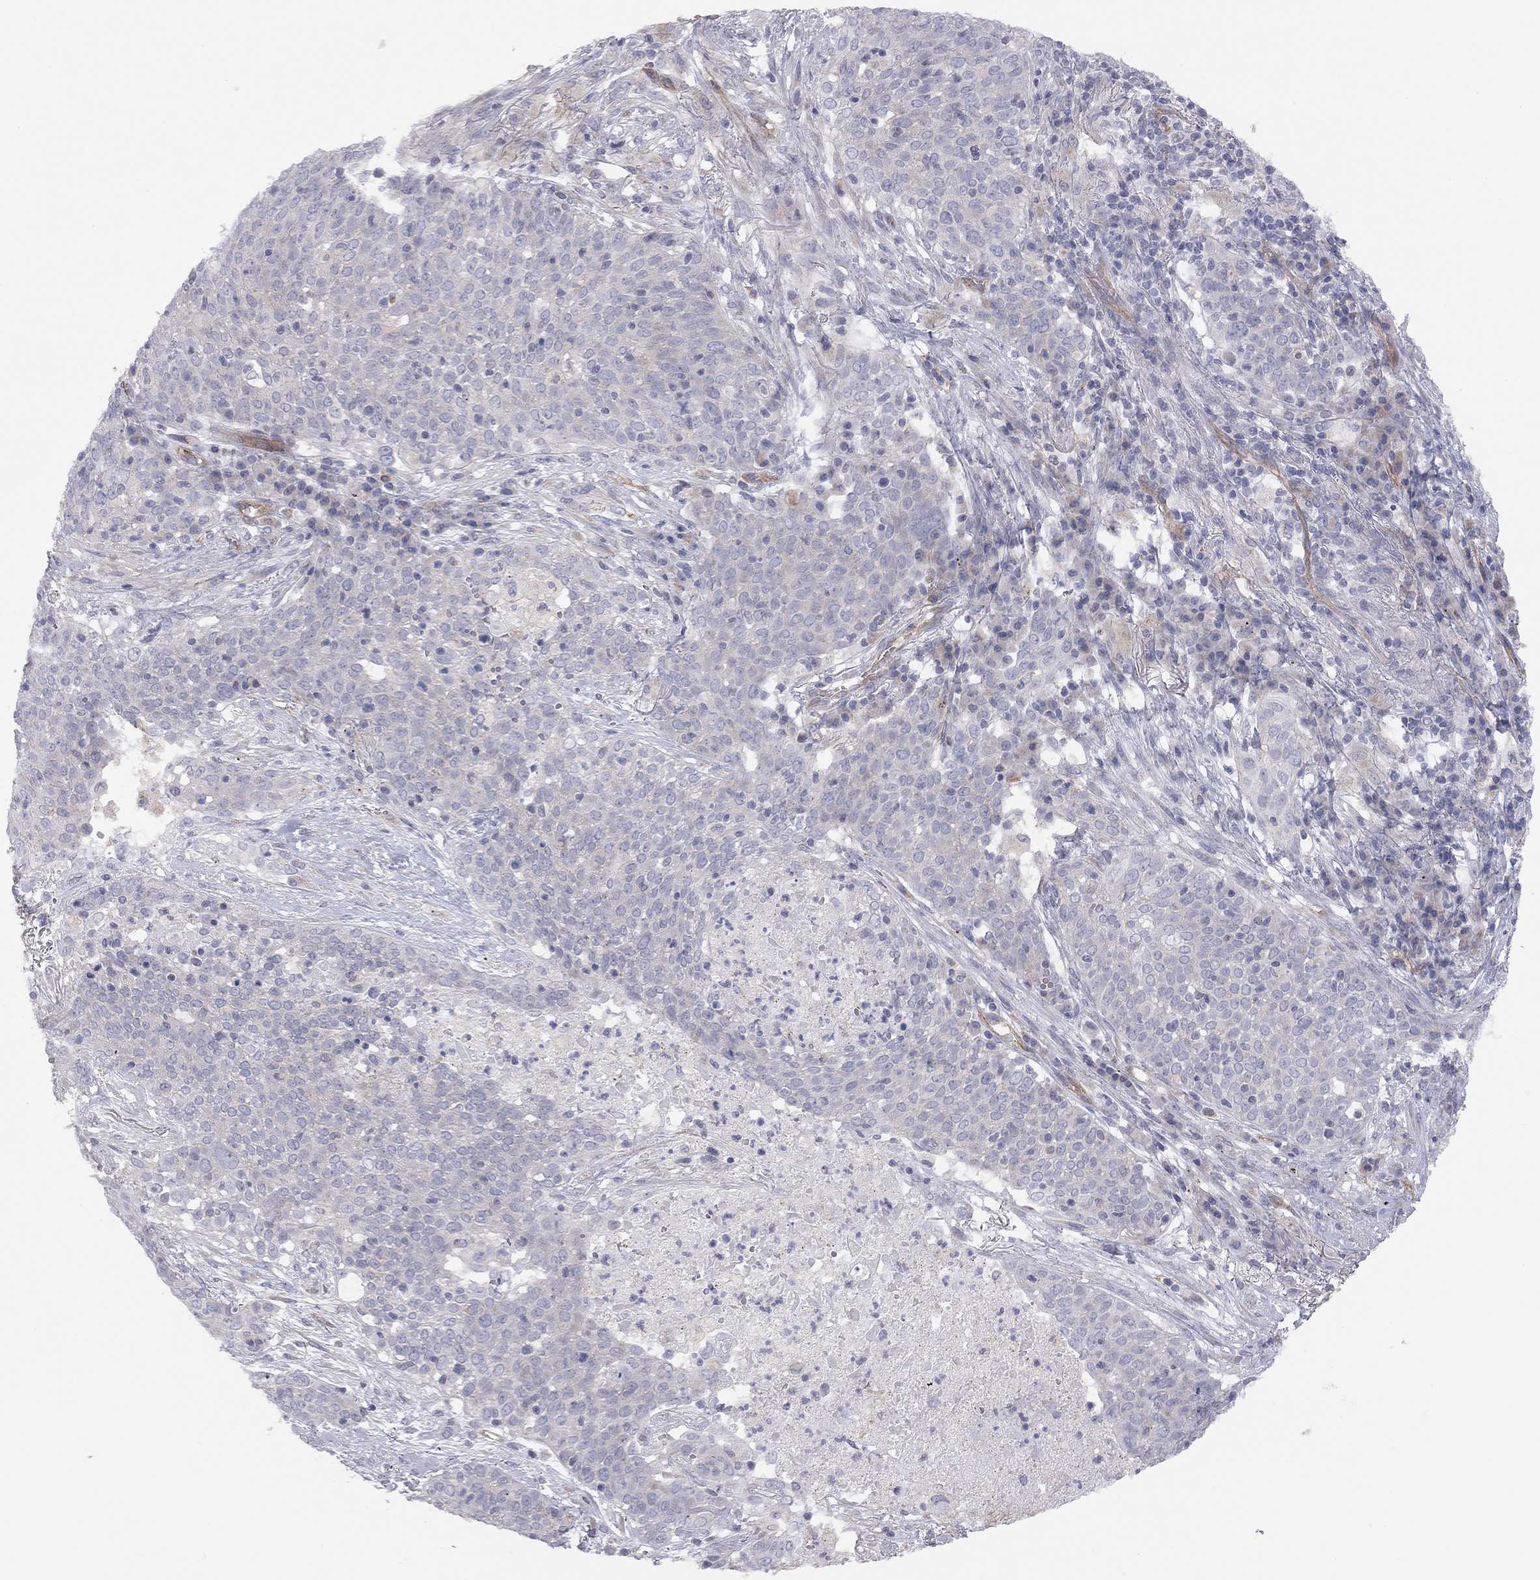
{"staining": {"intensity": "negative", "quantity": "none", "location": "none"}, "tissue": "lung cancer", "cell_type": "Tumor cells", "image_type": "cancer", "snomed": [{"axis": "morphology", "description": "Squamous cell carcinoma, NOS"}, {"axis": "topography", "description": "Lung"}], "caption": "High magnification brightfield microscopy of squamous cell carcinoma (lung) stained with DAB (3,3'-diaminobenzidine) (brown) and counterstained with hematoxylin (blue): tumor cells show no significant positivity.", "gene": "GPRC5B", "patient": {"sex": "male", "age": 82}}